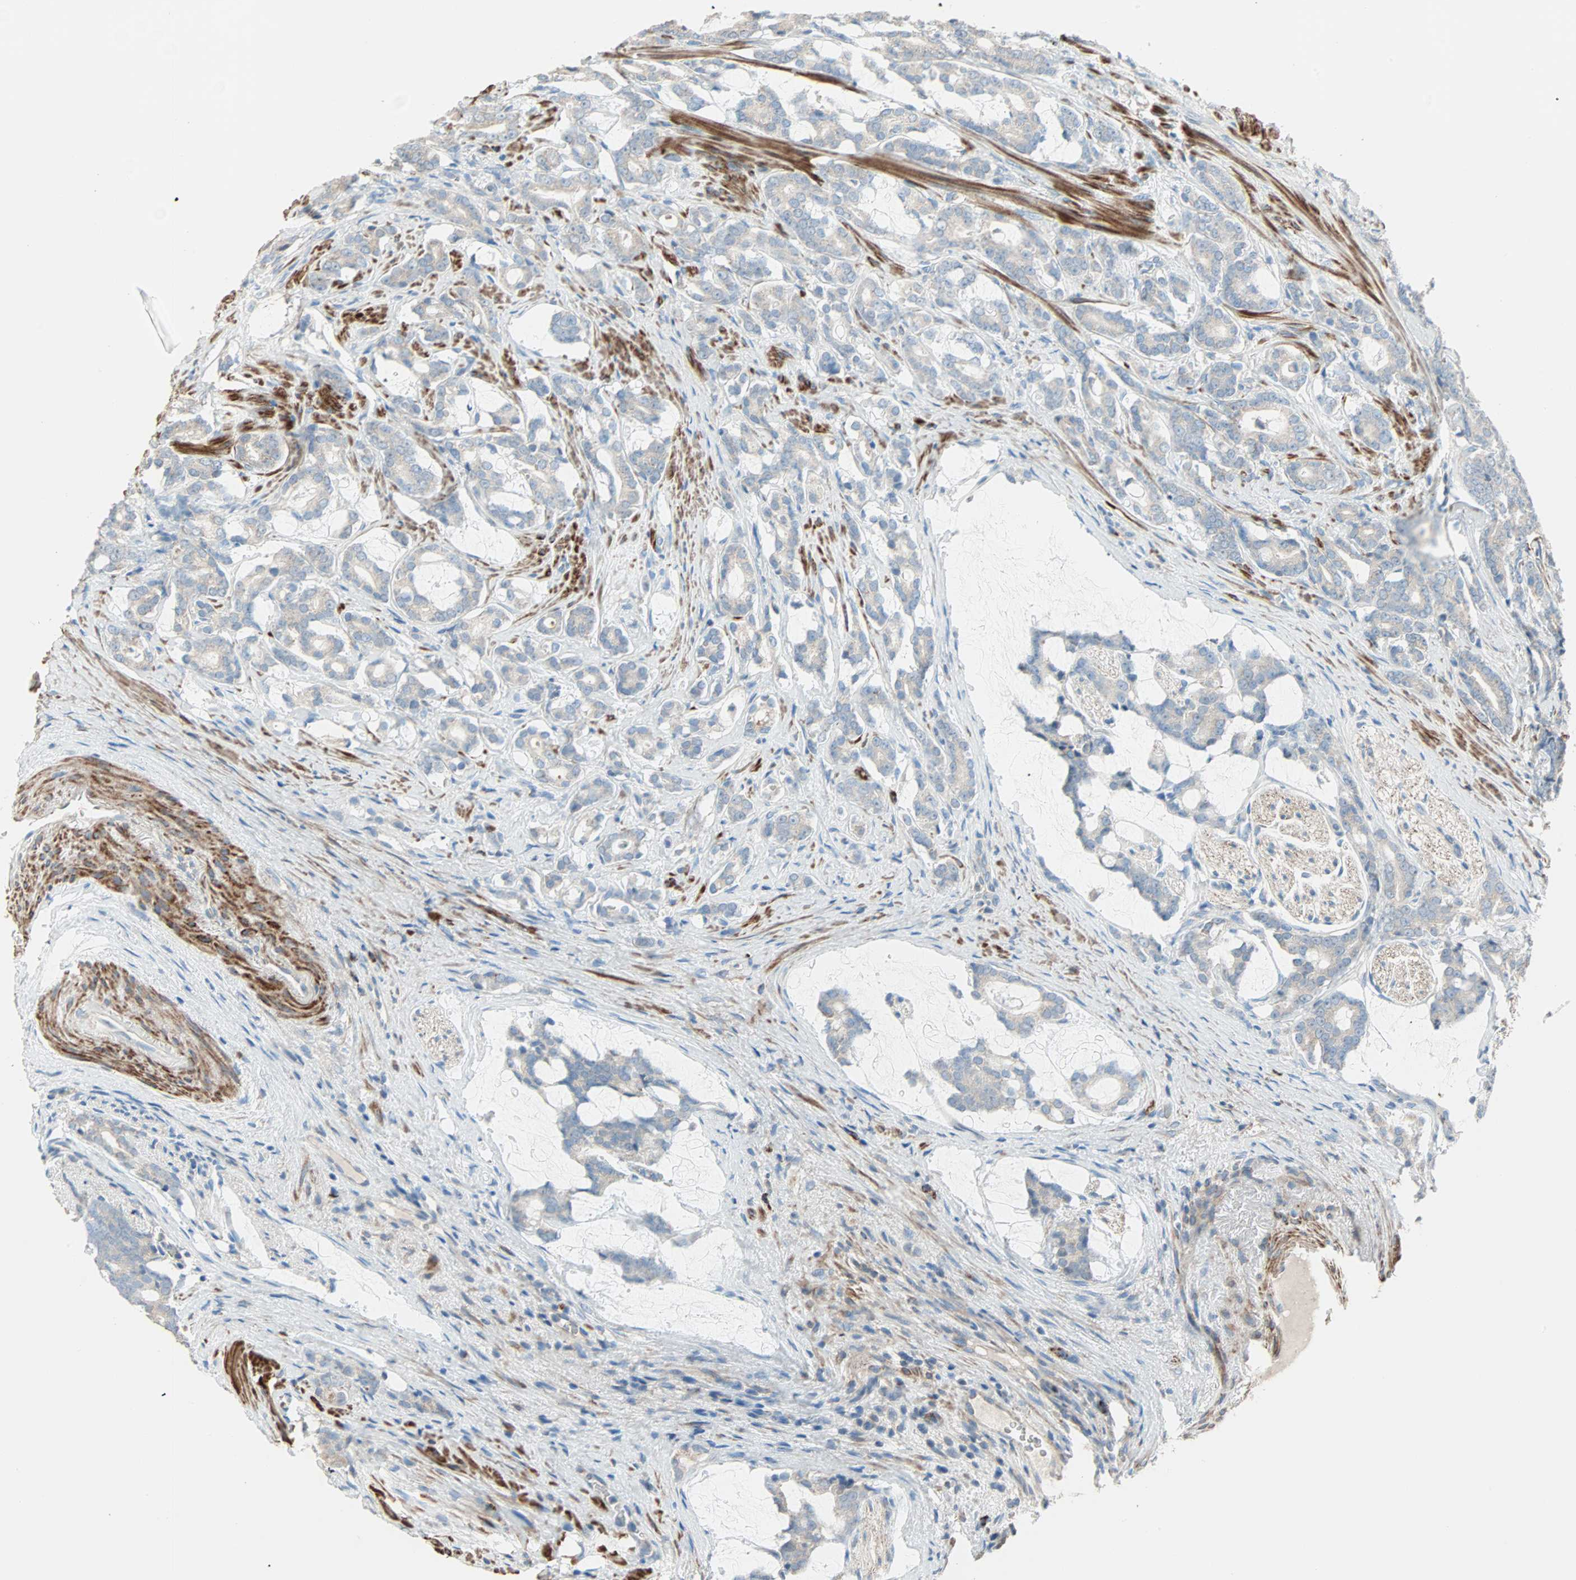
{"staining": {"intensity": "weak", "quantity": "<25%", "location": "cytoplasmic/membranous"}, "tissue": "prostate cancer", "cell_type": "Tumor cells", "image_type": "cancer", "snomed": [{"axis": "morphology", "description": "Adenocarcinoma, Low grade"}, {"axis": "topography", "description": "Prostate"}], "caption": "Immunohistochemistry of human adenocarcinoma (low-grade) (prostate) reveals no expression in tumor cells.", "gene": "ACVRL1", "patient": {"sex": "male", "age": 58}}